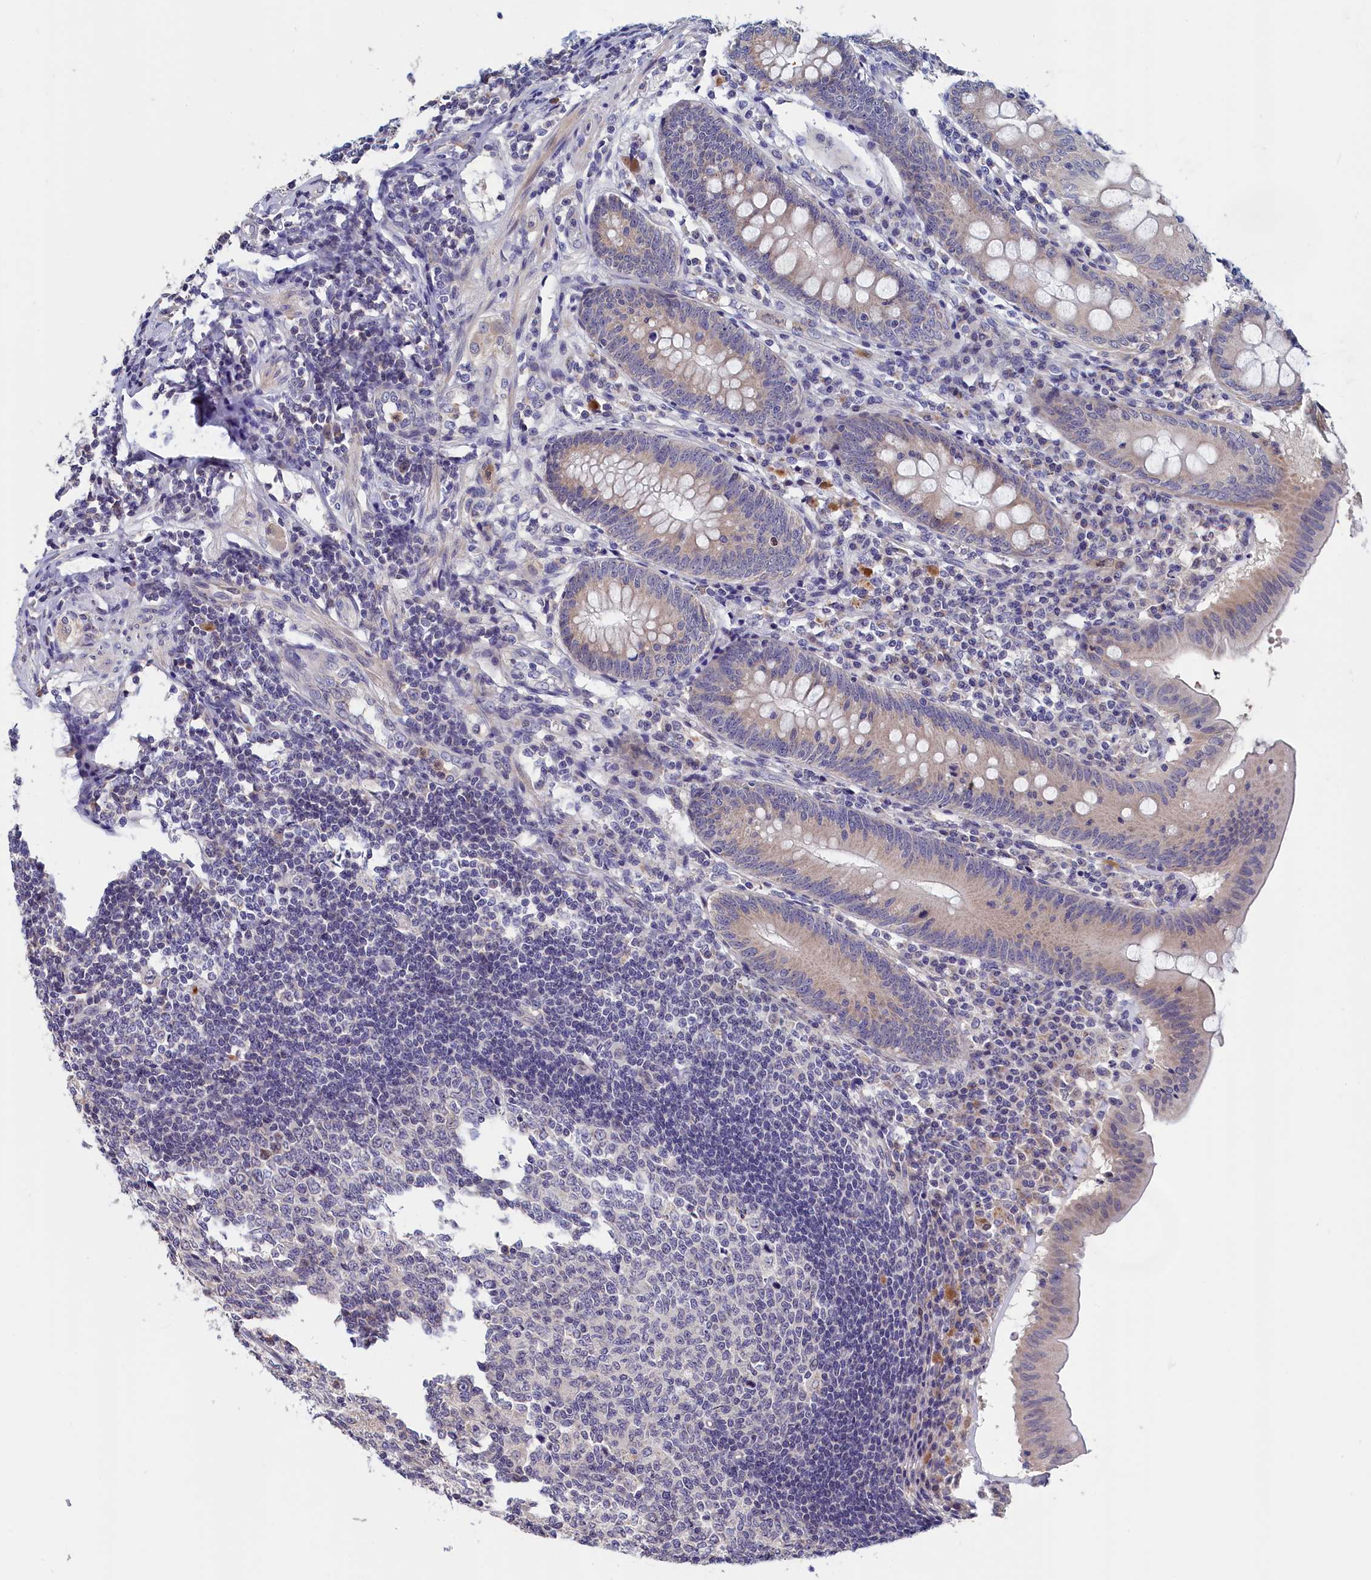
{"staining": {"intensity": "weak", "quantity": "25%-75%", "location": "cytoplasmic/membranous"}, "tissue": "appendix", "cell_type": "Glandular cells", "image_type": "normal", "snomed": [{"axis": "morphology", "description": "Normal tissue, NOS"}, {"axis": "topography", "description": "Appendix"}], "caption": "This photomicrograph reveals immunohistochemistry staining of unremarkable appendix, with low weak cytoplasmic/membranous expression in approximately 25%-75% of glandular cells.", "gene": "EPB41L4B", "patient": {"sex": "female", "age": 54}}